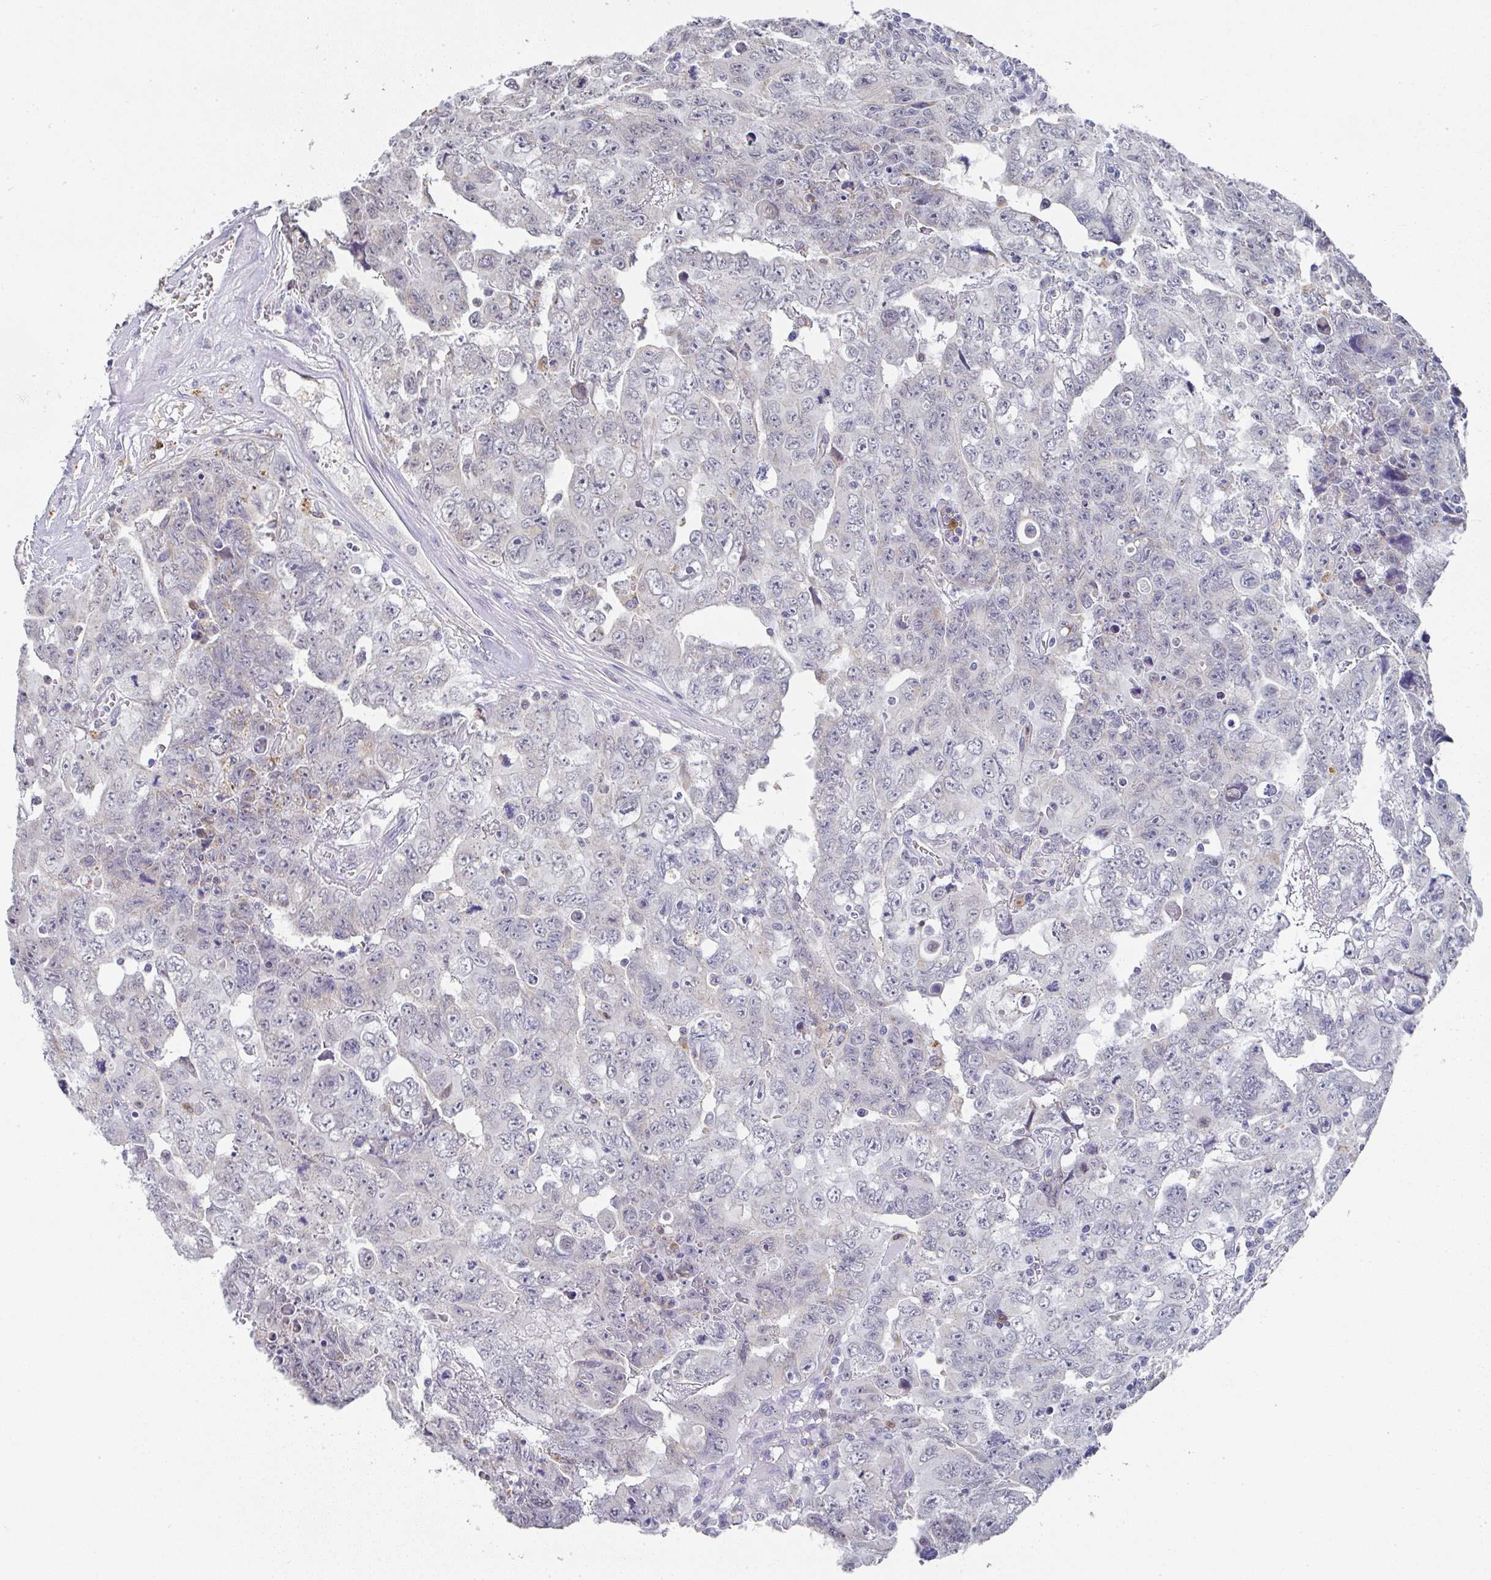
{"staining": {"intensity": "negative", "quantity": "none", "location": "none"}, "tissue": "testis cancer", "cell_type": "Tumor cells", "image_type": "cancer", "snomed": [{"axis": "morphology", "description": "Carcinoma, Embryonal, NOS"}, {"axis": "topography", "description": "Testis"}], "caption": "This photomicrograph is of testis embryonal carcinoma stained with immunohistochemistry (IHC) to label a protein in brown with the nuclei are counter-stained blue. There is no staining in tumor cells. (Brightfield microscopy of DAB immunohistochemistry at high magnification).", "gene": "NCF1", "patient": {"sex": "male", "age": 24}}